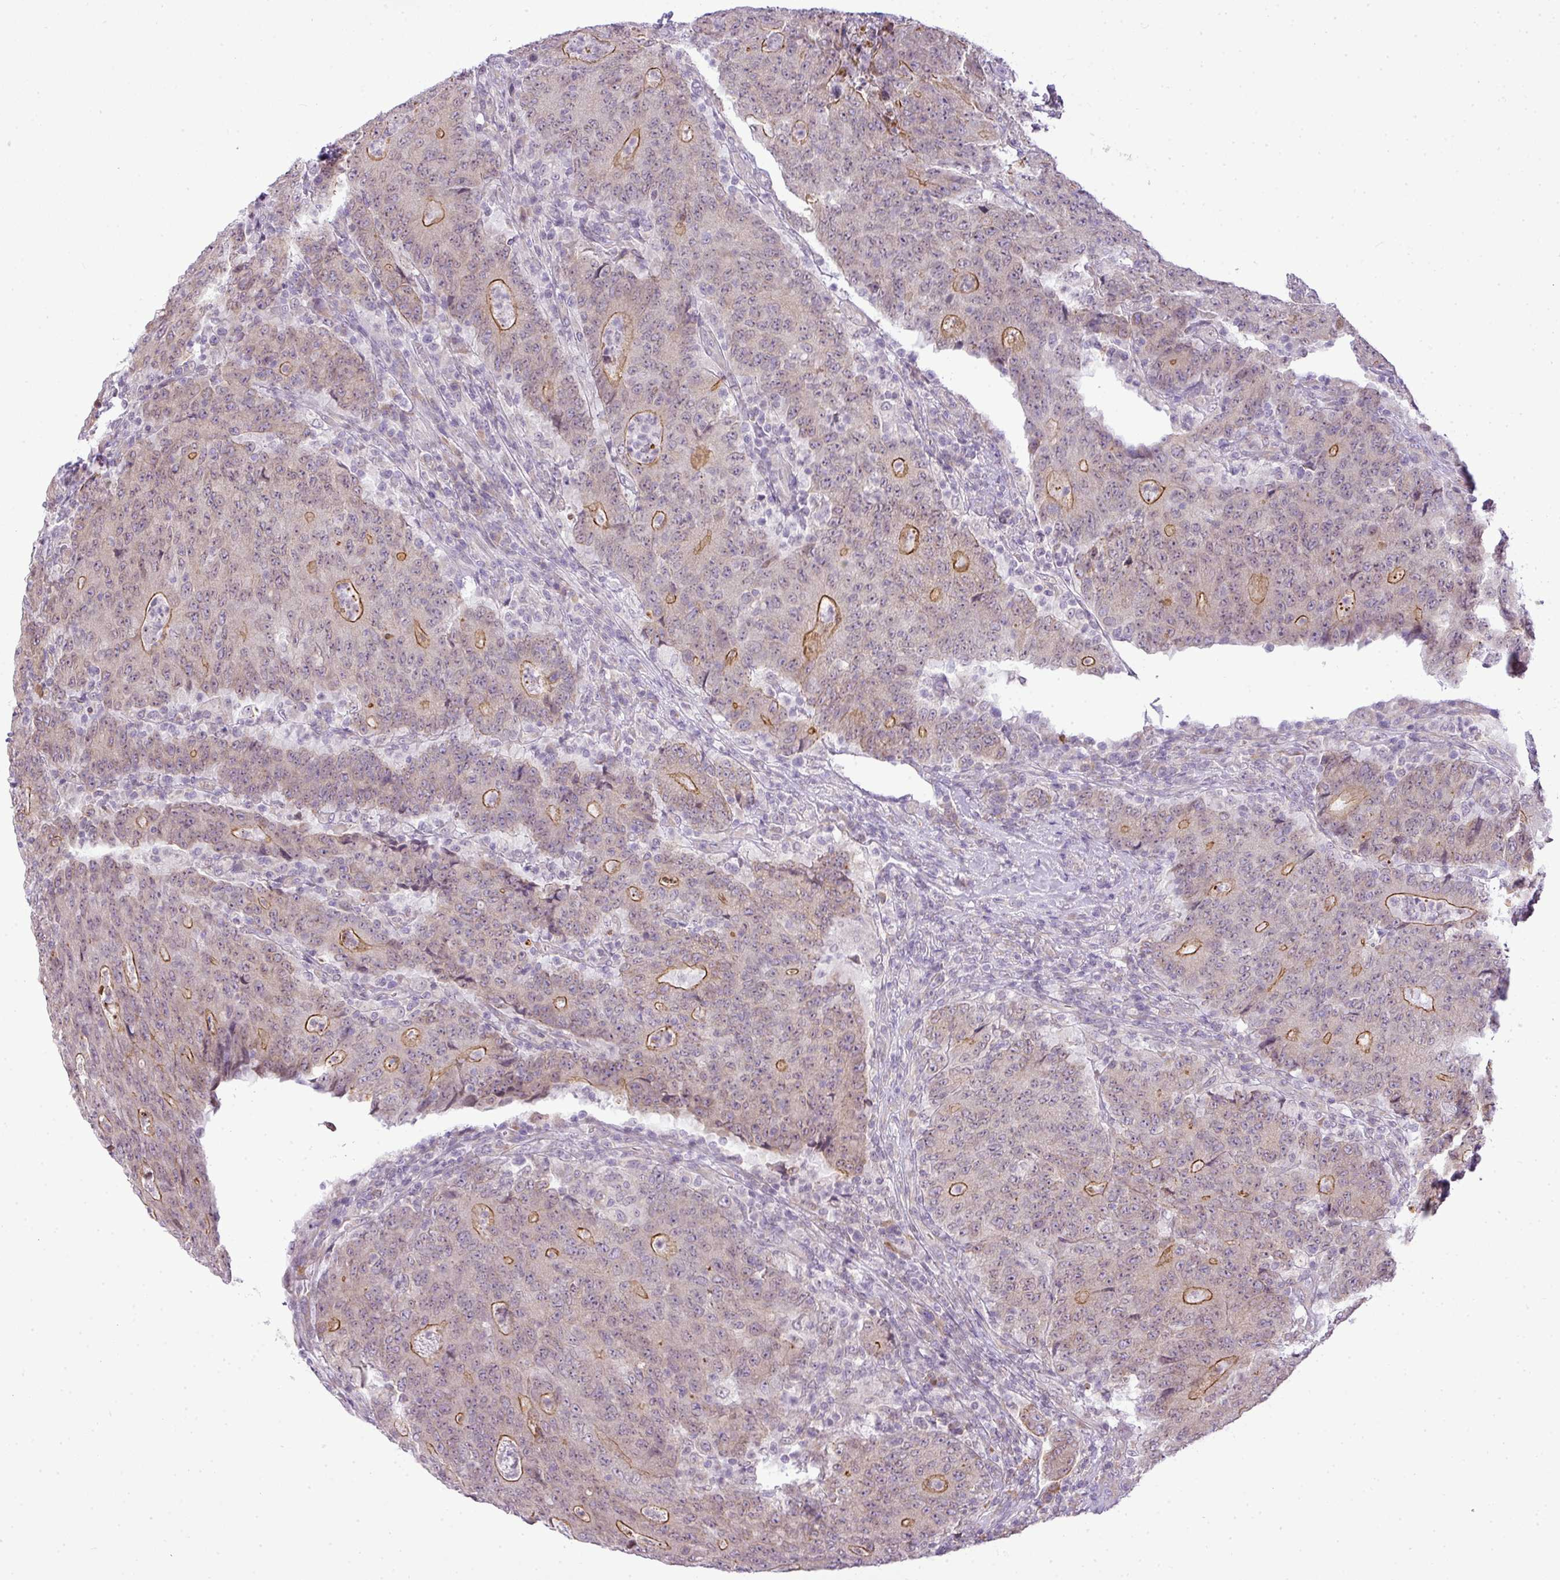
{"staining": {"intensity": "moderate", "quantity": "<25%", "location": "cytoplasmic/membranous"}, "tissue": "colorectal cancer", "cell_type": "Tumor cells", "image_type": "cancer", "snomed": [{"axis": "morphology", "description": "Adenocarcinoma, NOS"}, {"axis": "topography", "description": "Colon"}], "caption": "This micrograph shows IHC staining of human adenocarcinoma (colorectal), with low moderate cytoplasmic/membranous staining in approximately <25% of tumor cells.", "gene": "COX18", "patient": {"sex": "female", "age": 75}}